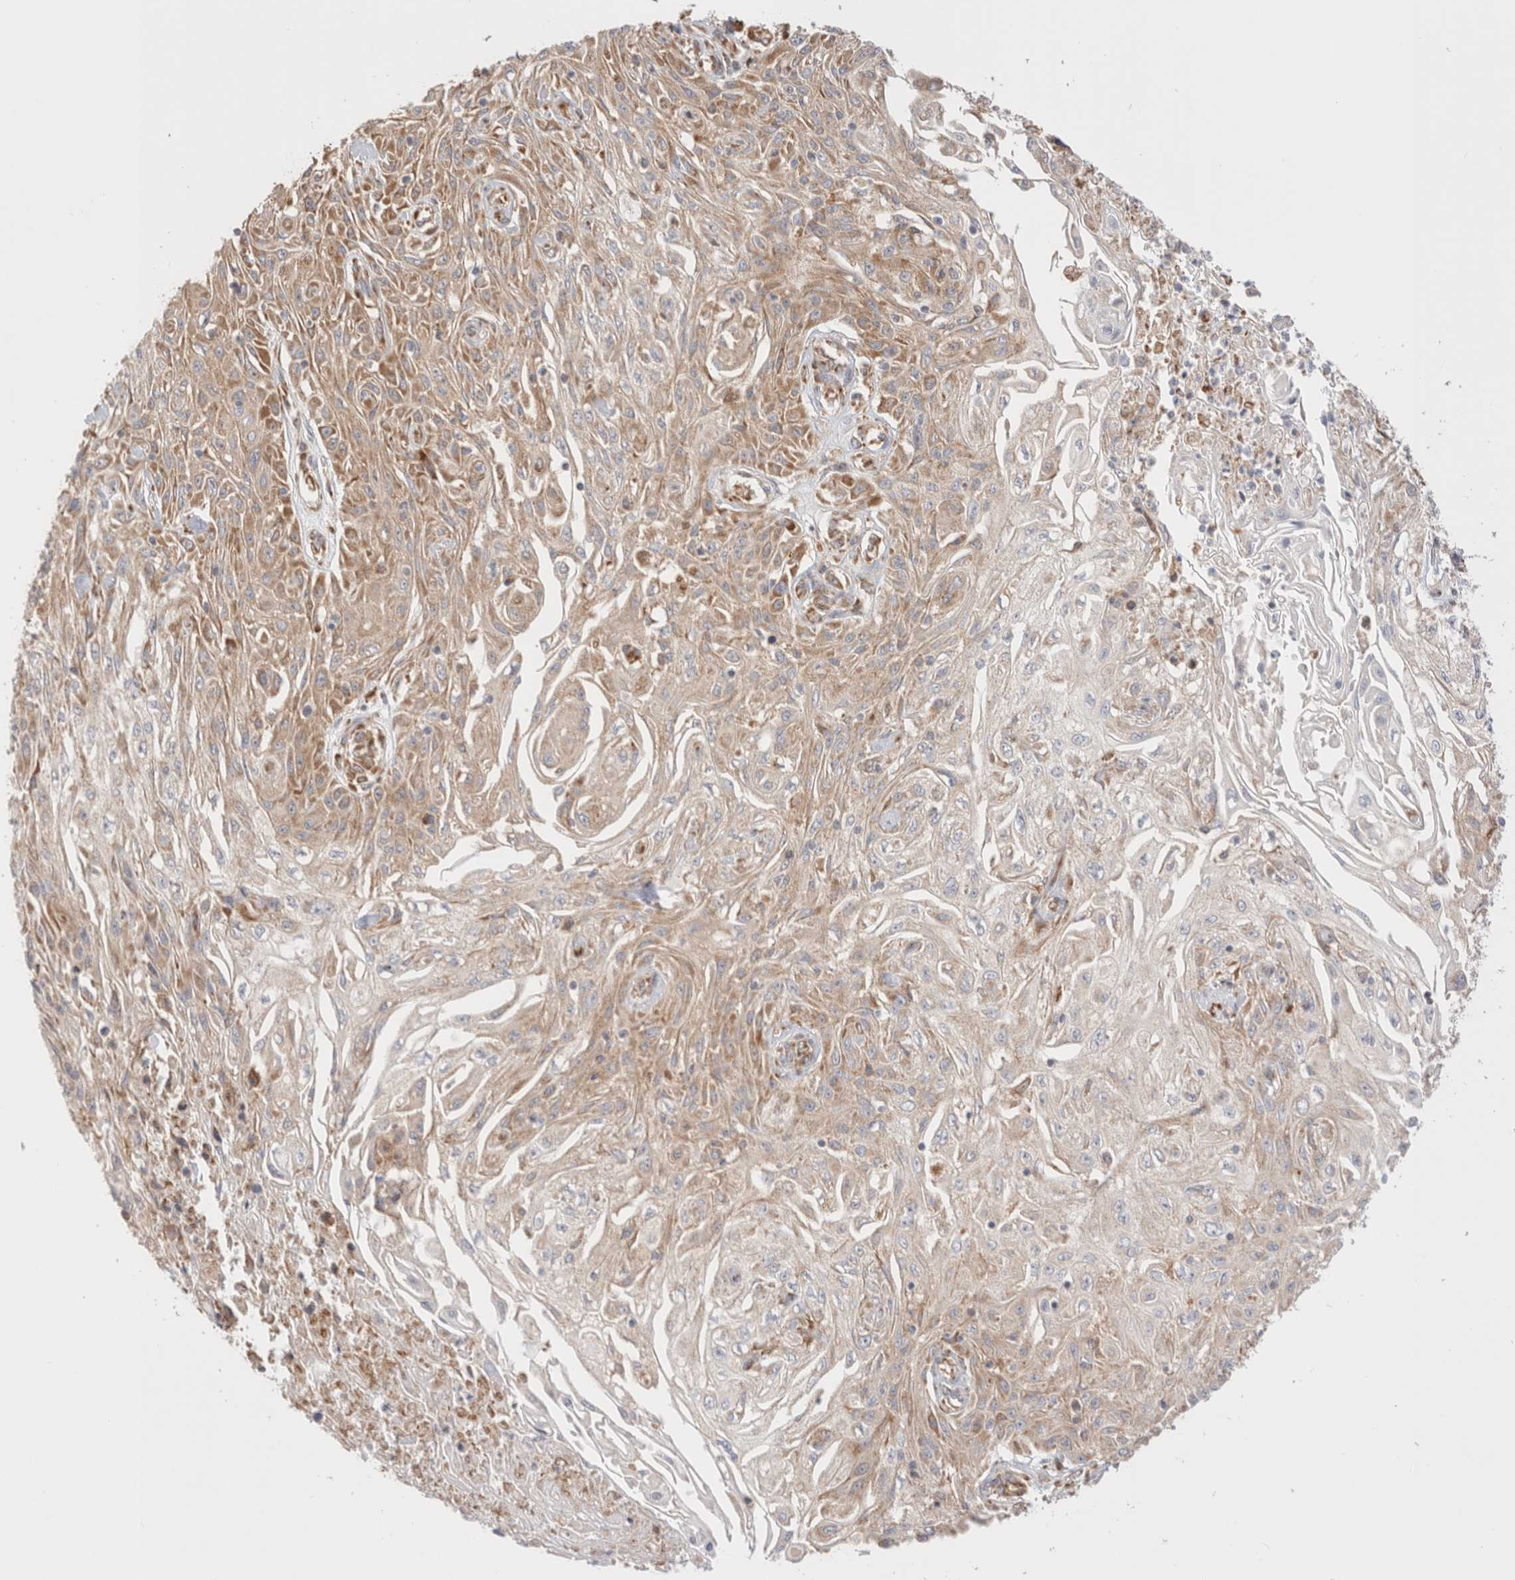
{"staining": {"intensity": "moderate", "quantity": ">75%", "location": "cytoplasmic/membranous"}, "tissue": "skin cancer", "cell_type": "Tumor cells", "image_type": "cancer", "snomed": [{"axis": "morphology", "description": "Squamous cell carcinoma, NOS"}, {"axis": "morphology", "description": "Squamous cell carcinoma, metastatic, NOS"}, {"axis": "topography", "description": "Skin"}, {"axis": "topography", "description": "Lymph node"}], "caption": "High-power microscopy captured an immunohistochemistry (IHC) photomicrograph of skin cancer, revealing moderate cytoplasmic/membranous staining in about >75% of tumor cells.", "gene": "UTS2B", "patient": {"sex": "male", "age": 75}}